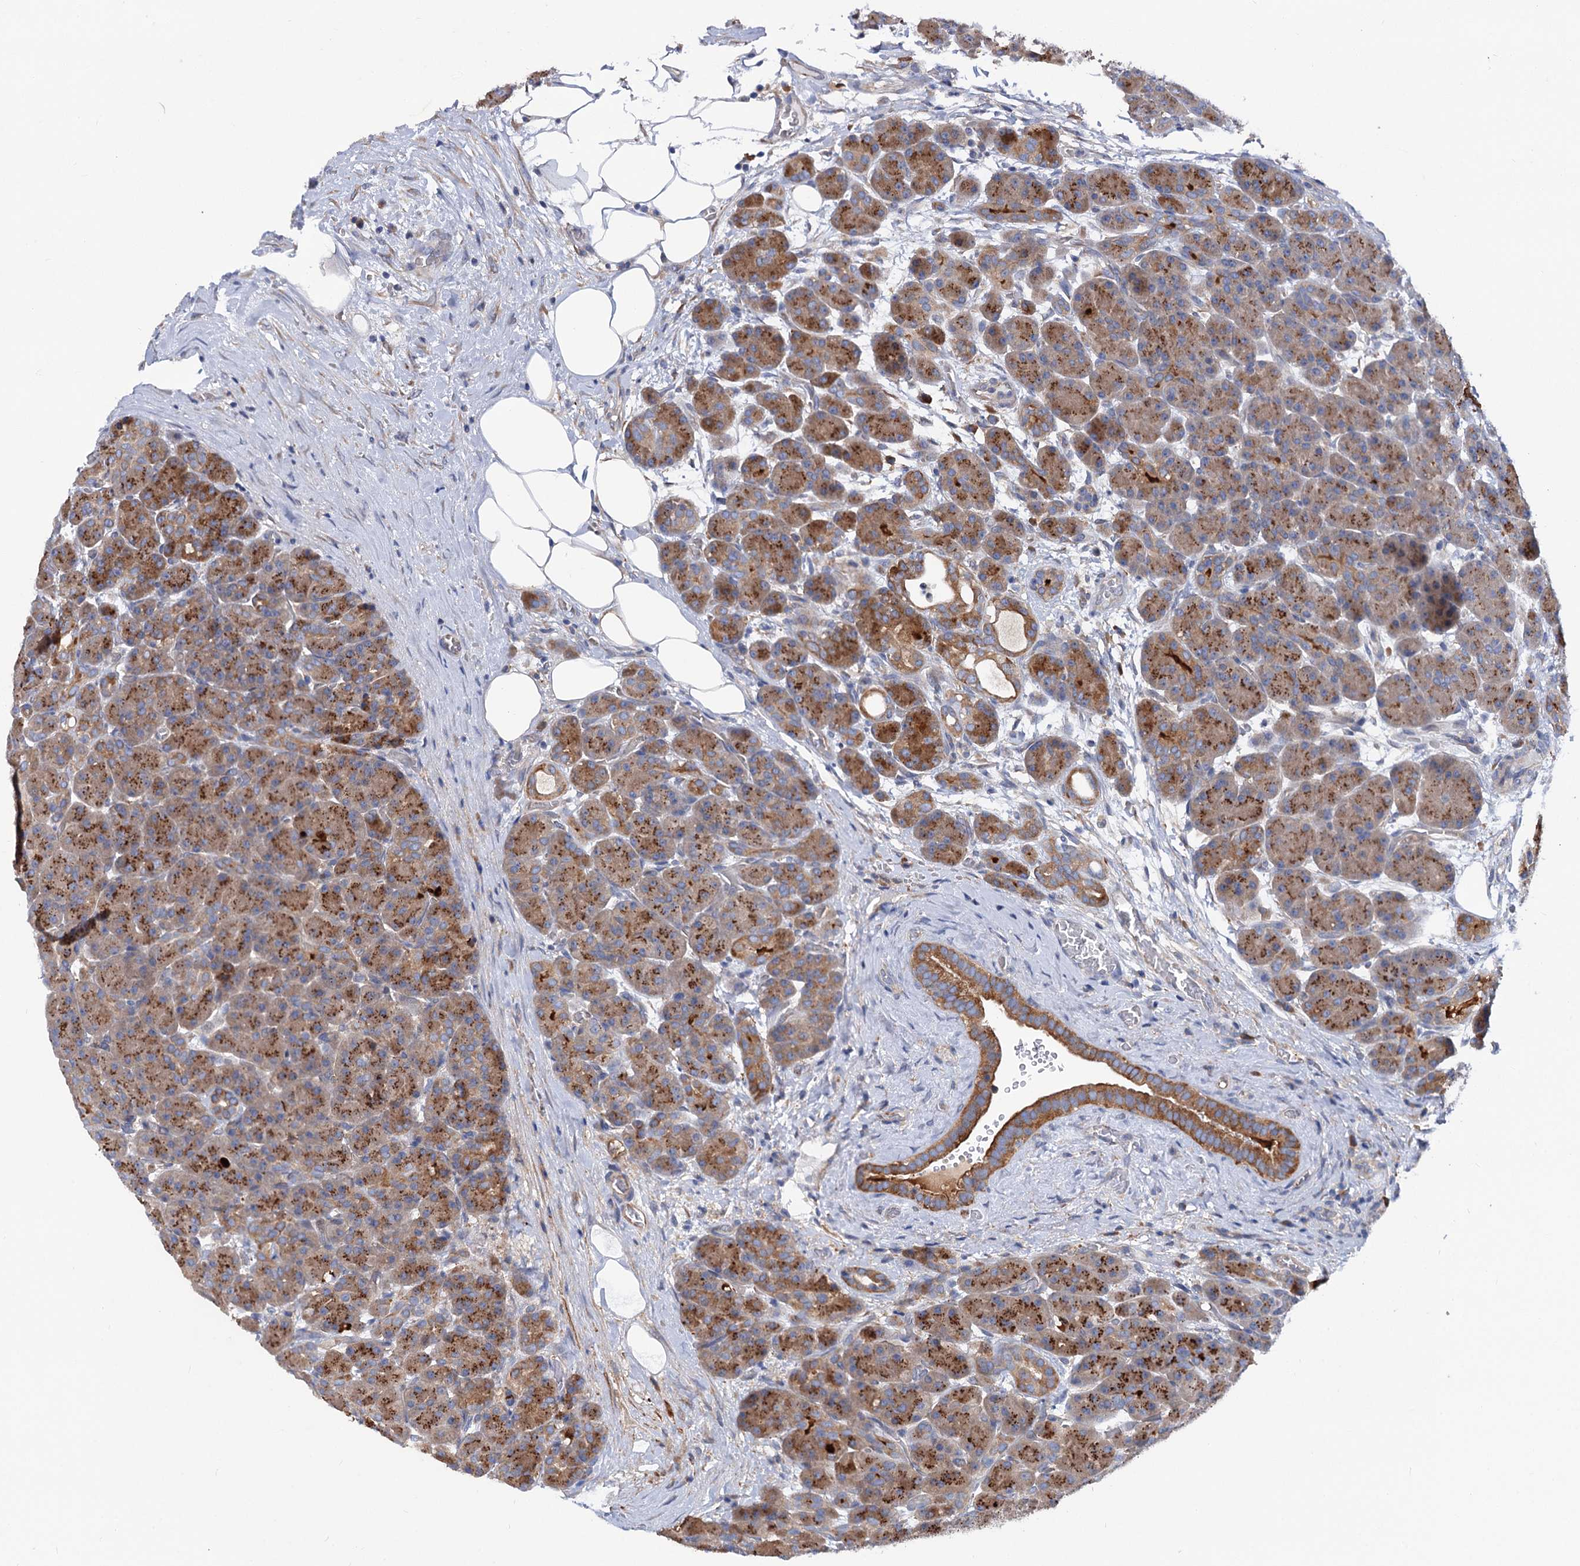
{"staining": {"intensity": "moderate", "quantity": ">75%", "location": "cytoplasmic/membranous"}, "tissue": "pancreas", "cell_type": "Exocrine glandular cells", "image_type": "normal", "snomed": [{"axis": "morphology", "description": "Normal tissue, NOS"}, {"axis": "topography", "description": "Pancreas"}], "caption": "The histopathology image displays a brown stain indicating the presence of a protein in the cytoplasmic/membranous of exocrine glandular cells in pancreas. Nuclei are stained in blue.", "gene": "TRIM55", "patient": {"sex": "male", "age": 63}}